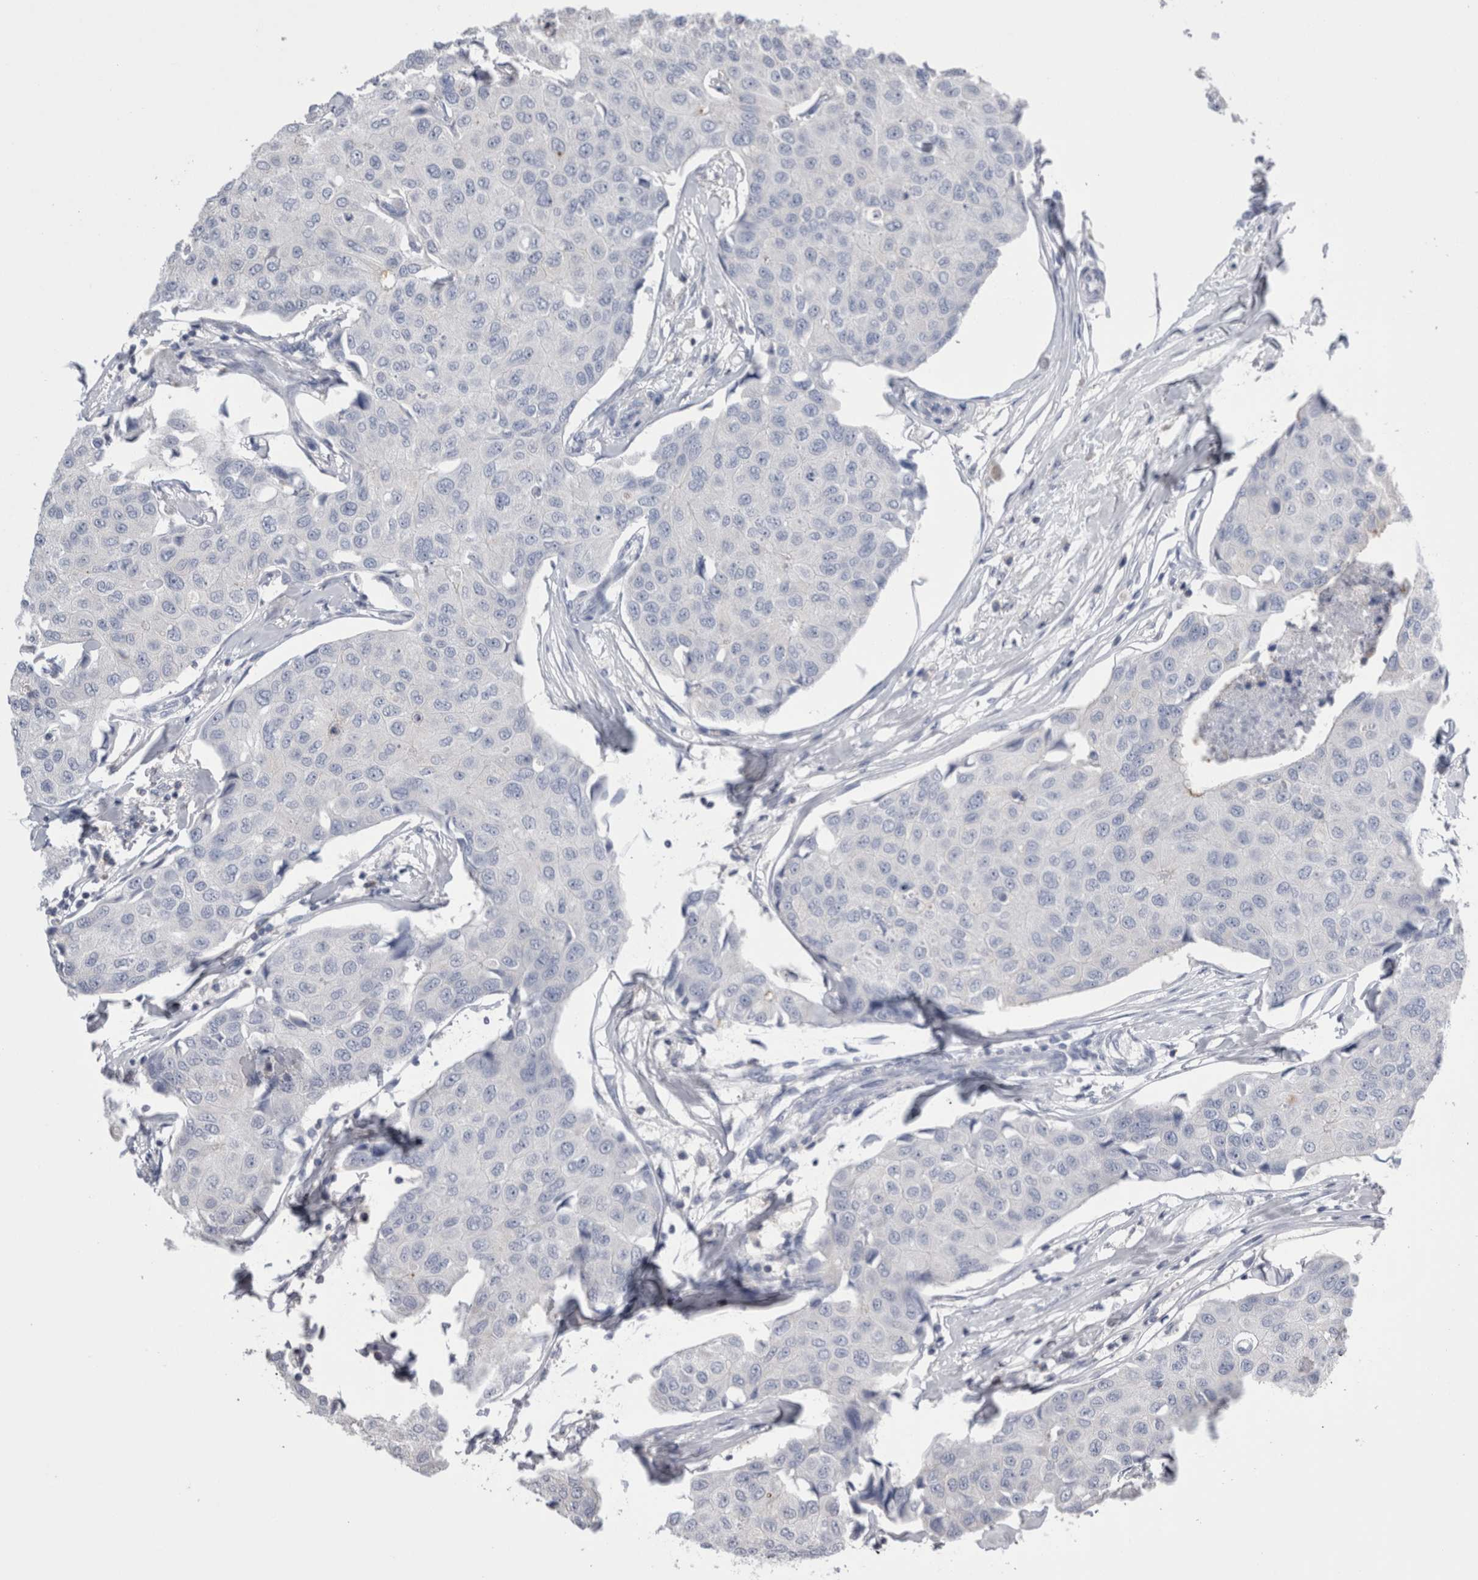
{"staining": {"intensity": "negative", "quantity": "none", "location": "none"}, "tissue": "breast cancer", "cell_type": "Tumor cells", "image_type": "cancer", "snomed": [{"axis": "morphology", "description": "Duct carcinoma"}, {"axis": "topography", "description": "Breast"}], "caption": "Breast intraductal carcinoma stained for a protein using immunohistochemistry (IHC) displays no positivity tumor cells.", "gene": "DCTN6", "patient": {"sex": "female", "age": 80}}